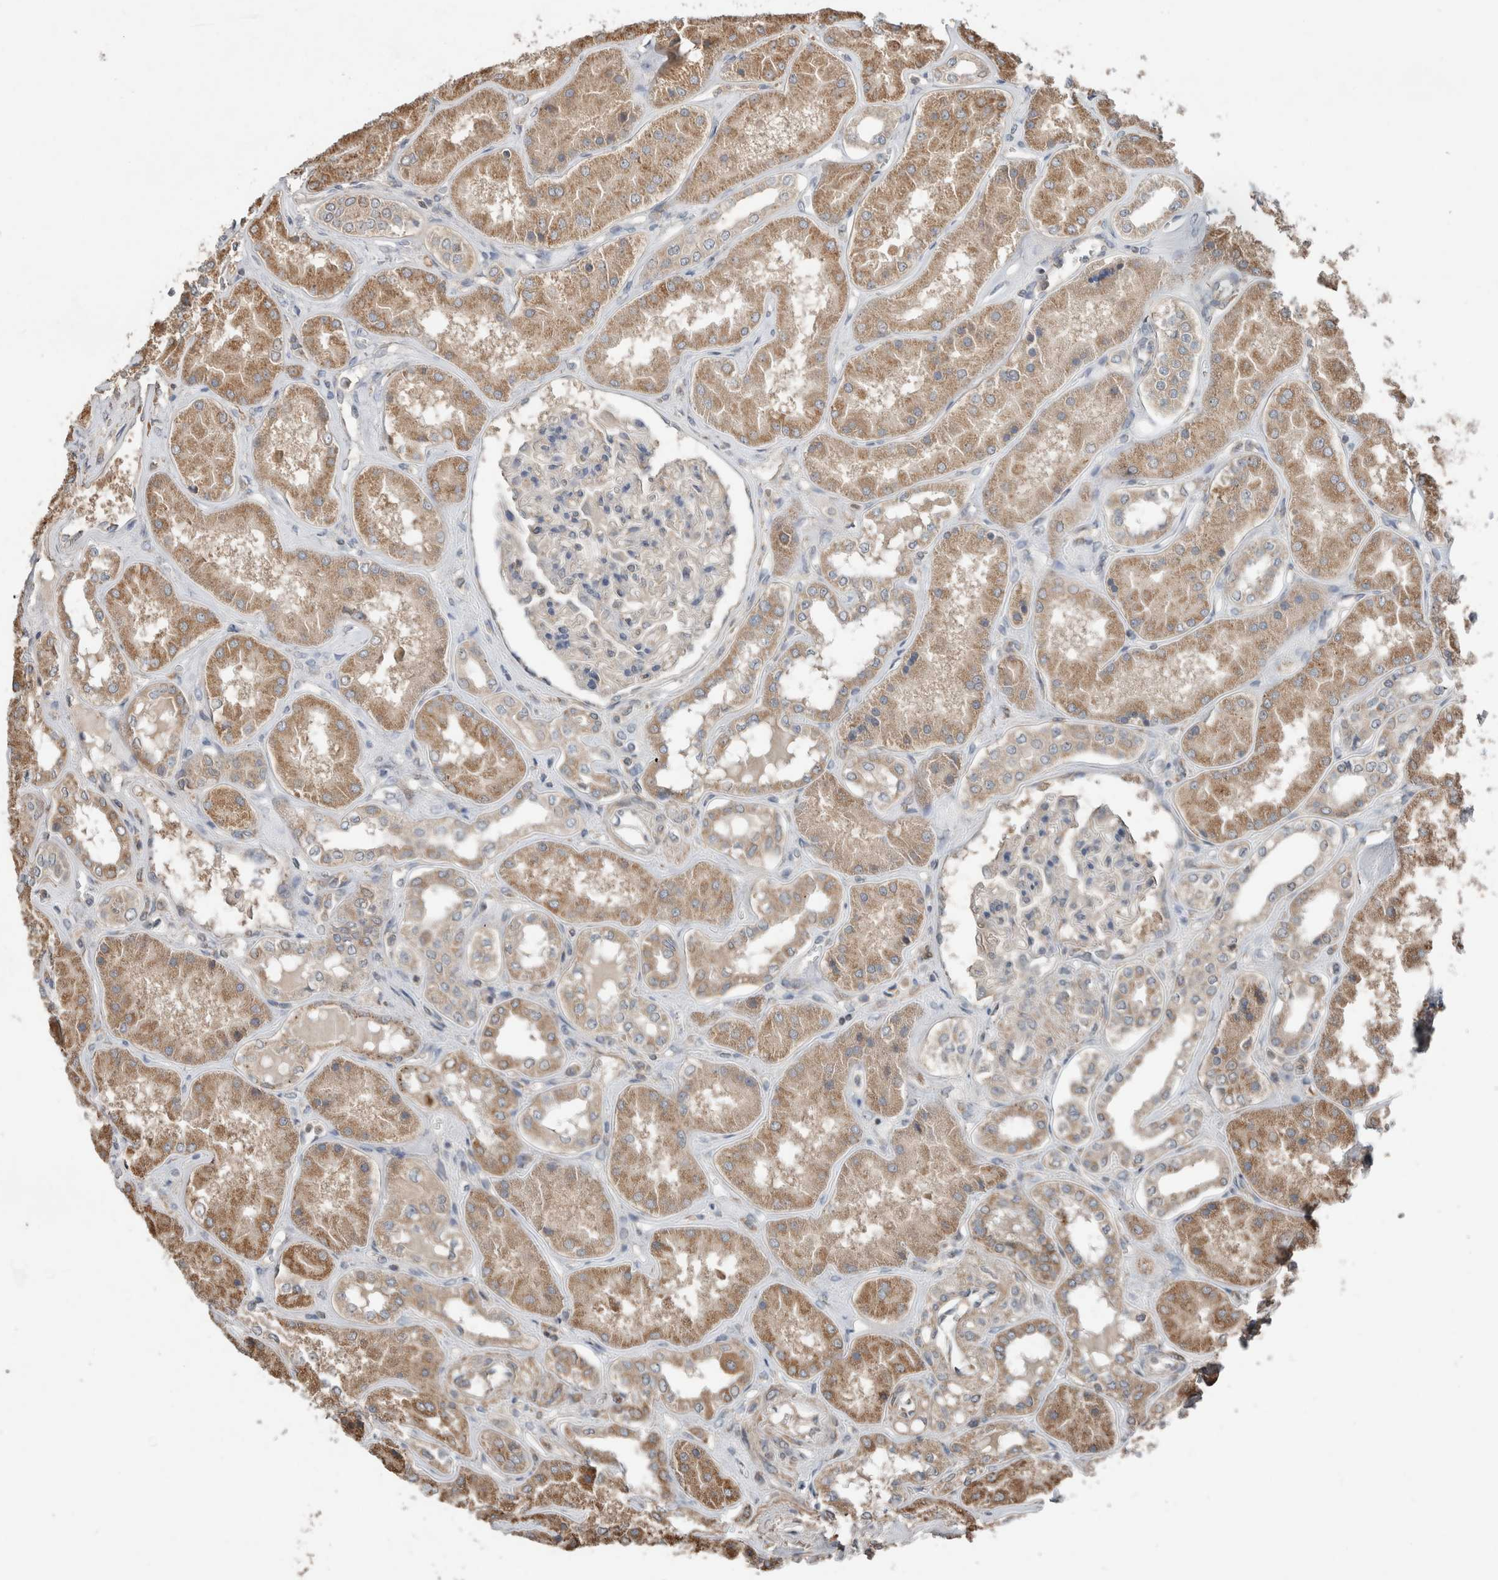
{"staining": {"intensity": "weak", "quantity": "<25%", "location": "cytoplasmic/membranous"}, "tissue": "kidney", "cell_type": "Cells in glomeruli", "image_type": "normal", "snomed": [{"axis": "morphology", "description": "Normal tissue, NOS"}, {"axis": "topography", "description": "Kidney"}], "caption": "Benign kidney was stained to show a protein in brown. There is no significant staining in cells in glomeruli.", "gene": "KLK14", "patient": {"sex": "female", "age": 56}}